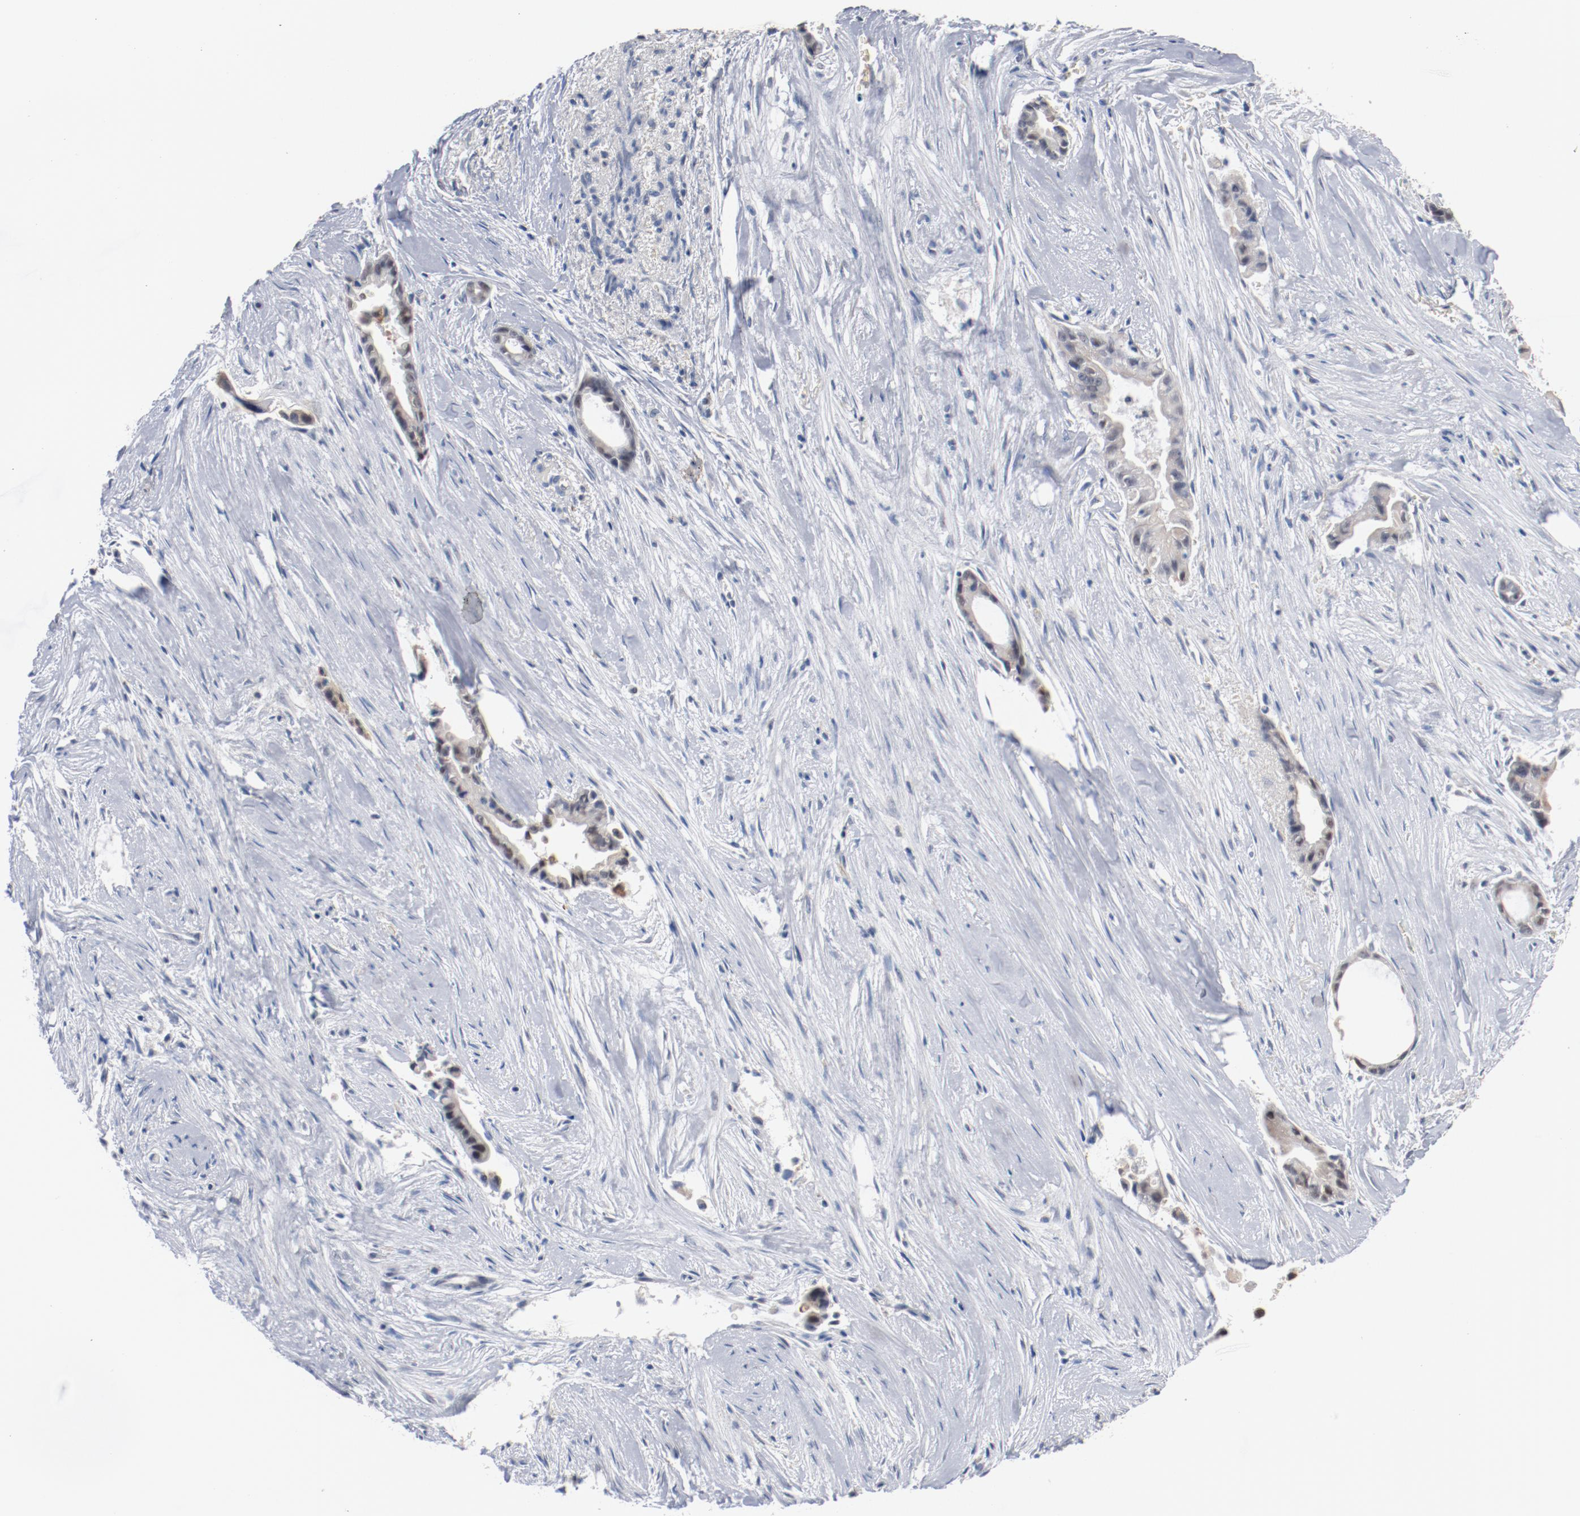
{"staining": {"intensity": "negative", "quantity": "none", "location": "none"}, "tissue": "liver cancer", "cell_type": "Tumor cells", "image_type": "cancer", "snomed": [{"axis": "morphology", "description": "Cholangiocarcinoma"}, {"axis": "topography", "description": "Liver"}], "caption": "Histopathology image shows no protein expression in tumor cells of liver cholangiocarcinoma tissue. The staining is performed using DAB brown chromogen with nuclei counter-stained in using hematoxylin.", "gene": "ERICH1", "patient": {"sex": "female", "age": 55}}